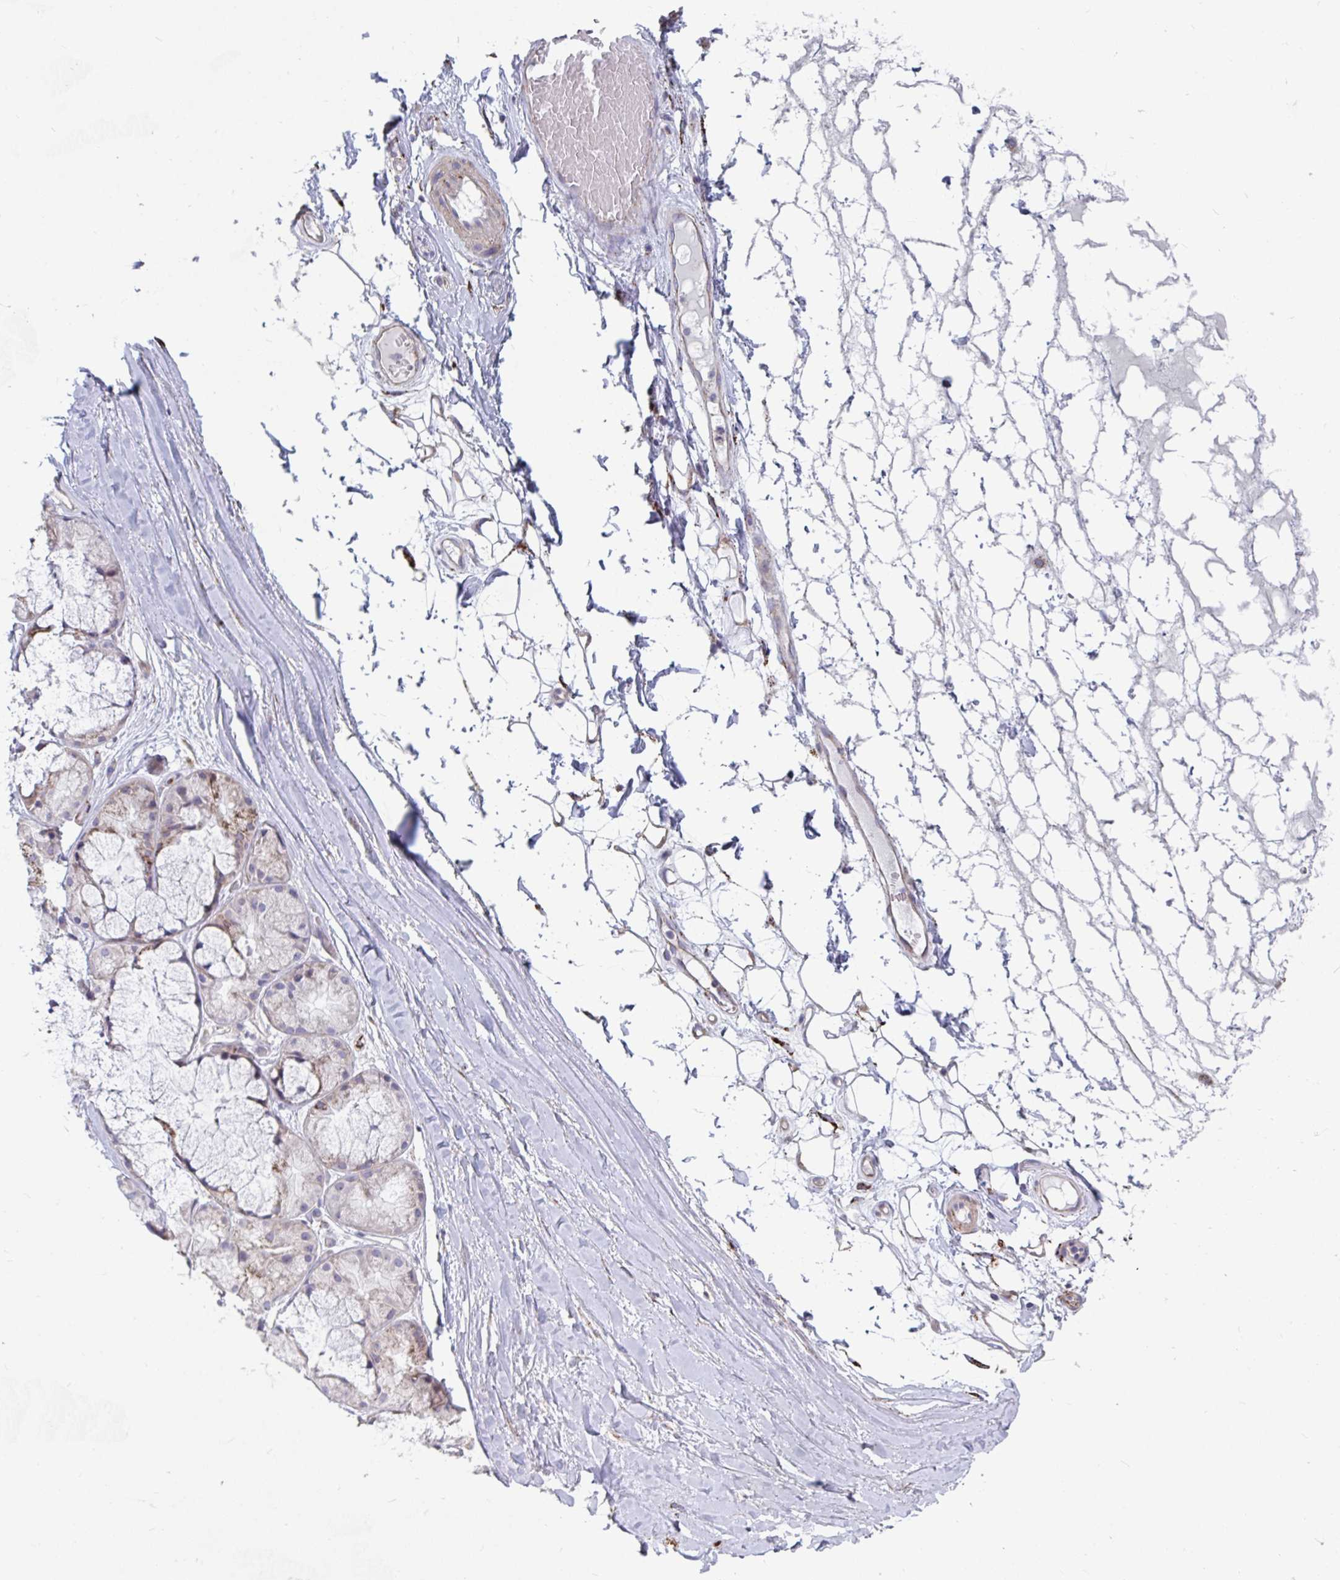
{"staining": {"intensity": "negative", "quantity": "none", "location": "none"}, "tissue": "adipose tissue", "cell_type": "Adipocytes", "image_type": "normal", "snomed": [{"axis": "morphology", "description": "Normal tissue, NOS"}, {"axis": "topography", "description": "Lymph node"}, {"axis": "topography", "description": "Cartilage tissue"}, {"axis": "topography", "description": "Nasopharynx"}], "caption": "Human adipose tissue stained for a protein using immunohistochemistry exhibits no expression in adipocytes.", "gene": "FAM156A", "patient": {"sex": "male", "age": 63}}